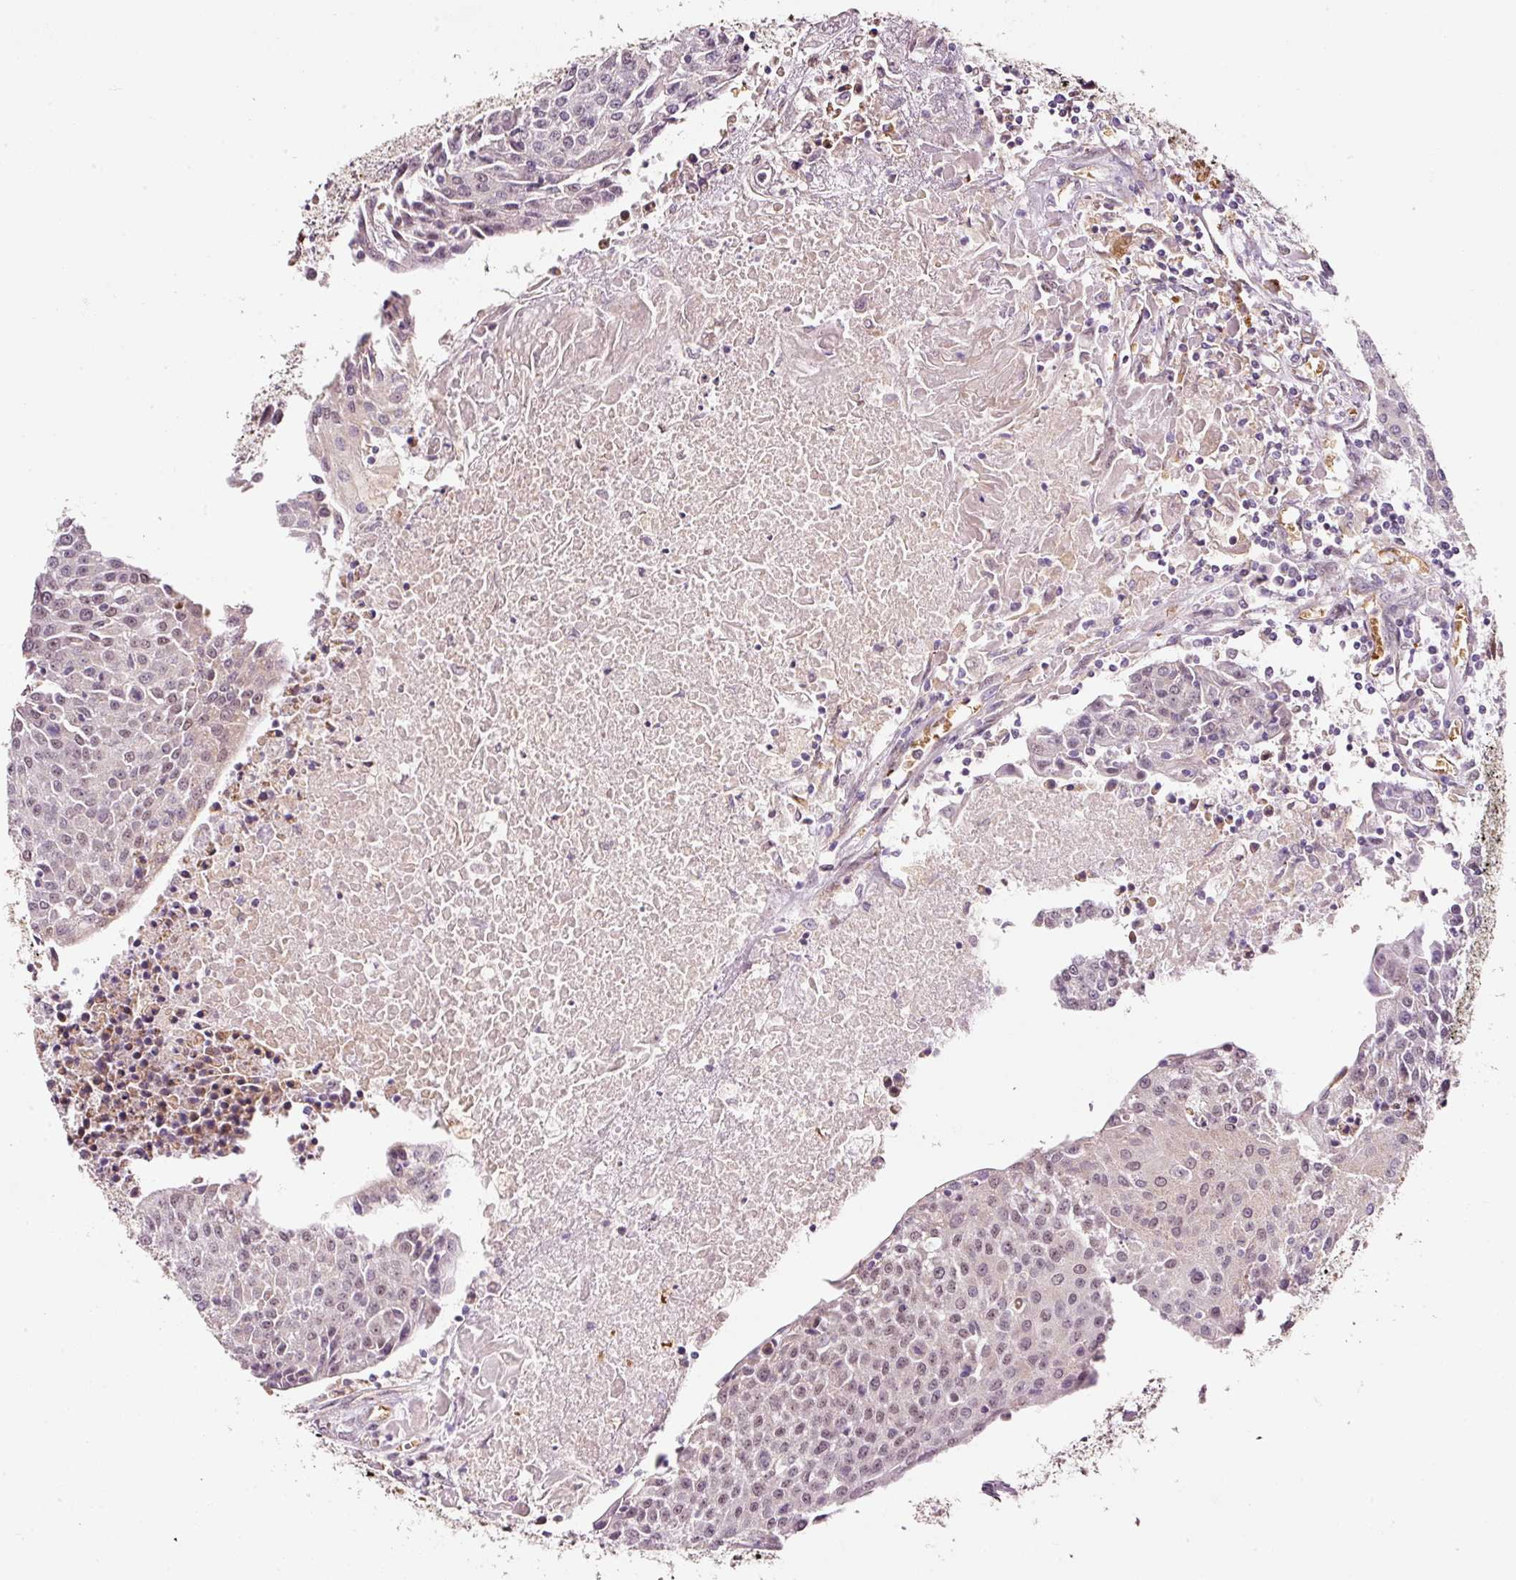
{"staining": {"intensity": "weak", "quantity": "<25%", "location": "nuclear"}, "tissue": "urothelial cancer", "cell_type": "Tumor cells", "image_type": "cancer", "snomed": [{"axis": "morphology", "description": "Urothelial carcinoma, High grade"}, {"axis": "topography", "description": "Urinary bladder"}], "caption": "Immunohistochemistry micrograph of neoplastic tissue: human urothelial cancer stained with DAB shows no significant protein staining in tumor cells. Nuclei are stained in blue.", "gene": "ZNF460", "patient": {"sex": "female", "age": 85}}